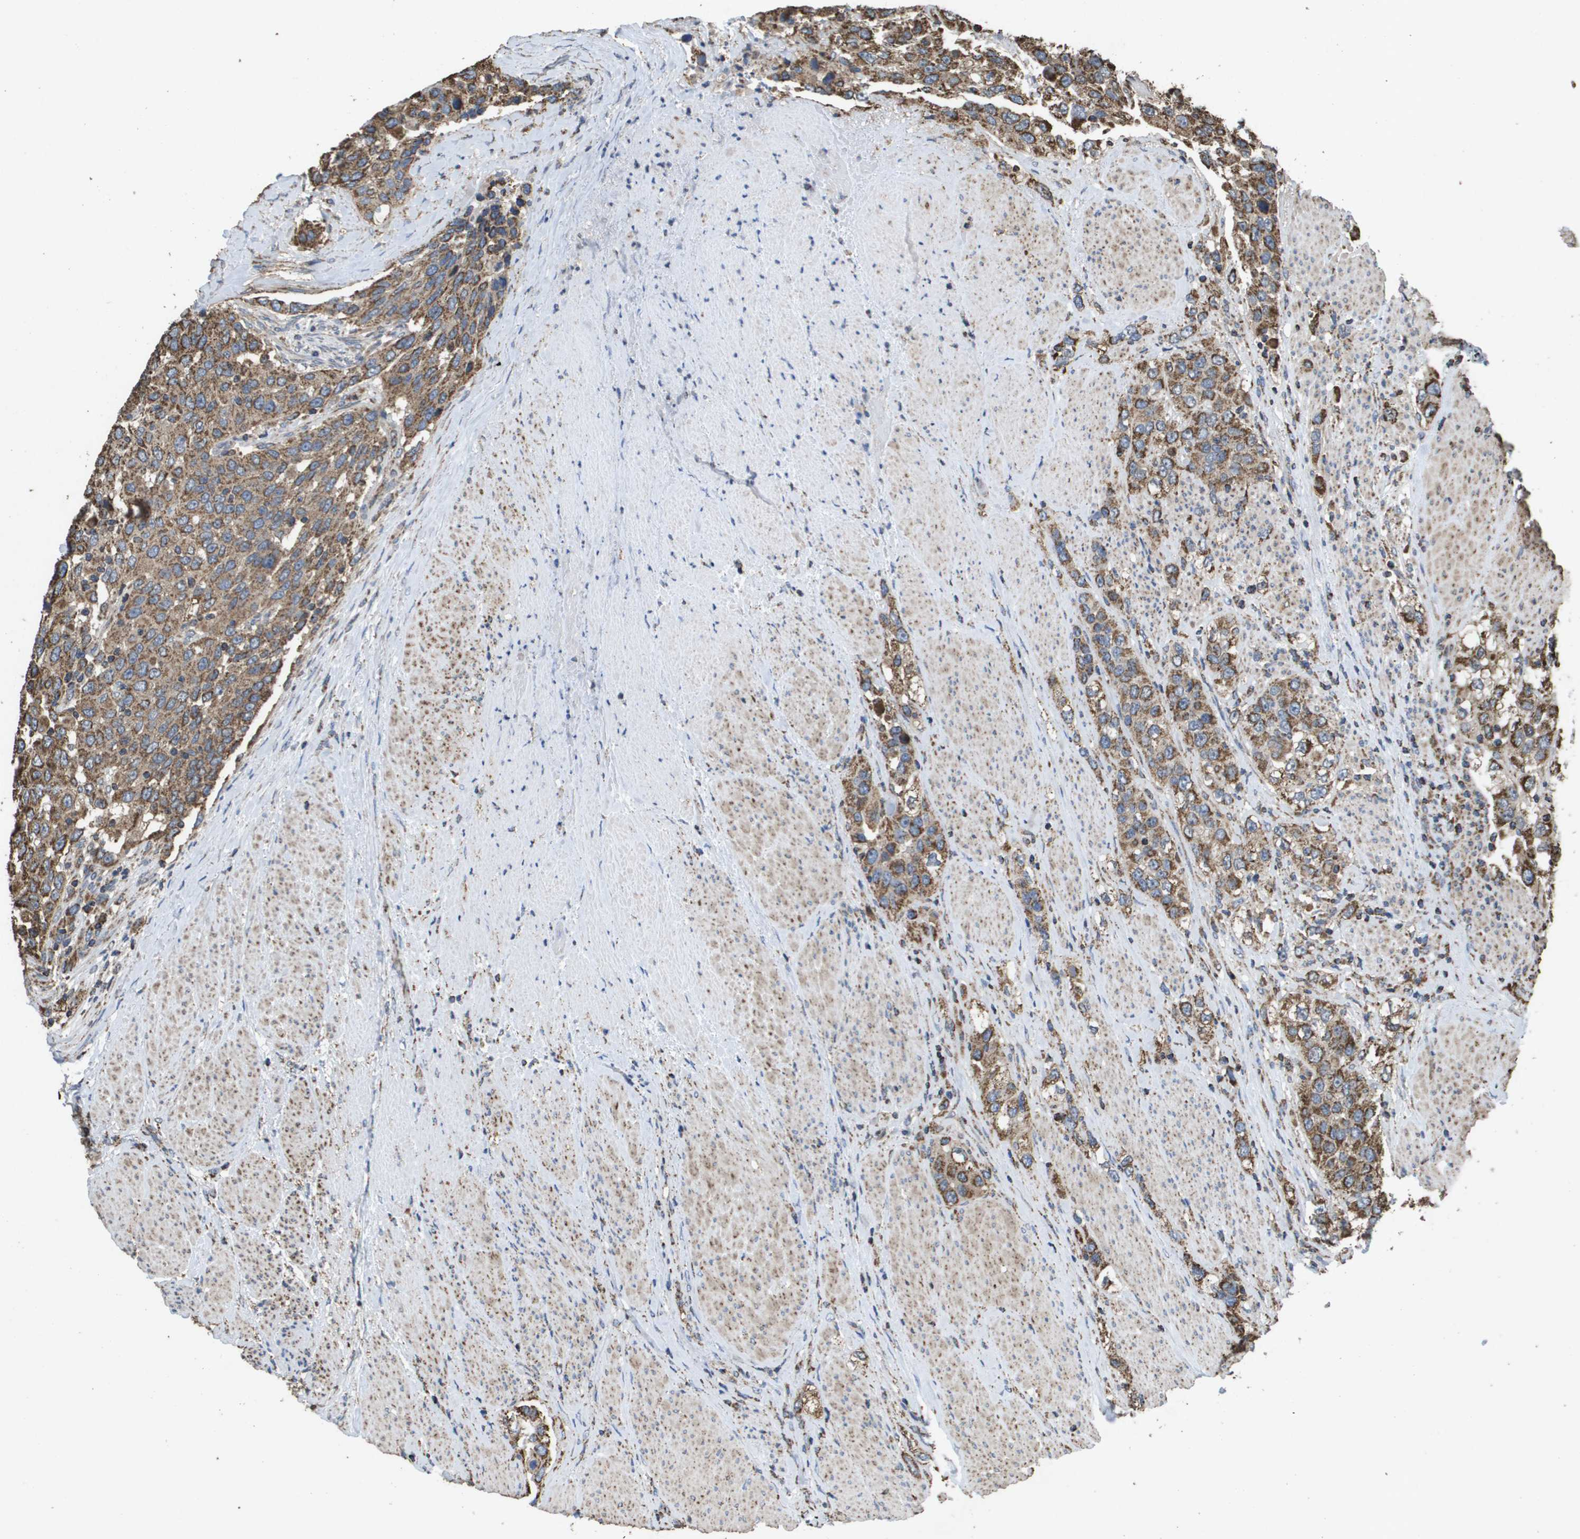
{"staining": {"intensity": "moderate", "quantity": ">75%", "location": "cytoplasmic/membranous"}, "tissue": "urothelial cancer", "cell_type": "Tumor cells", "image_type": "cancer", "snomed": [{"axis": "morphology", "description": "Urothelial carcinoma, High grade"}, {"axis": "topography", "description": "Urinary bladder"}], "caption": "High-grade urothelial carcinoma stained with a brown dye reveals moderate cytoplasmic/membranous positive positivity in about >75% of tumor cells.", "gene": "HSPE1", "patient": {"sex": "female", "age": 80}}